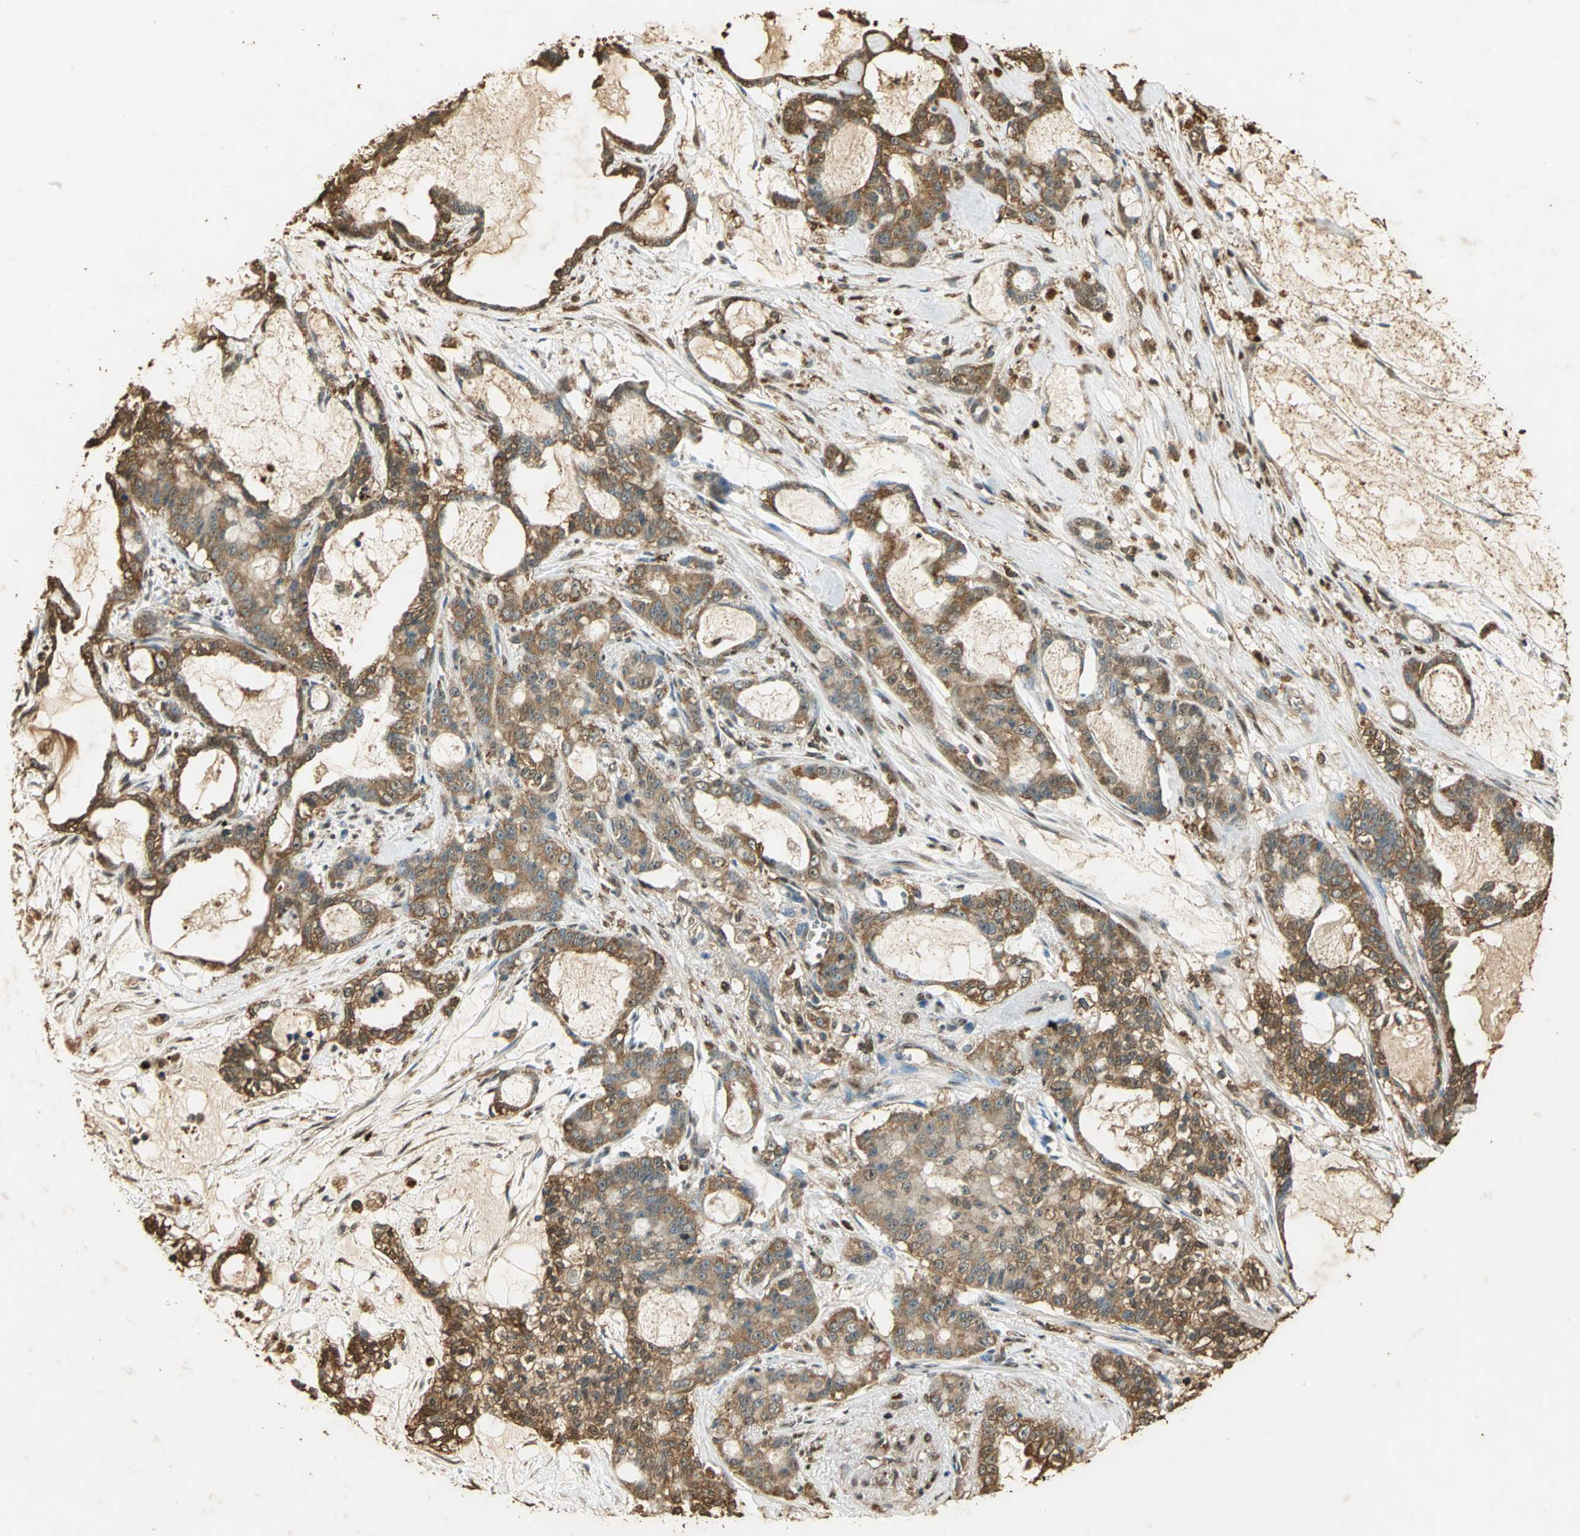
{"staining": {"intensity": "strong", "quantity": ">75%", "location": "cytoplasmic/membranous"}, "tissue": "pancreatic cancer", "cell_type": "Tumor cells", "image_type": "cancer", "snomed": [{"axis": "morphology", "description": "Adenocarcinoma, NOS"}, {"axis": "topography", "description": "Pancreas"}], "caption": "Adenocarcinoma (pancreatic) tissue demonstrates strong cytoplasmic/membranous staining in about >75% of tumor cells", "gene": "GAPDH", "patient": {"sex": "female", "age": 73}}